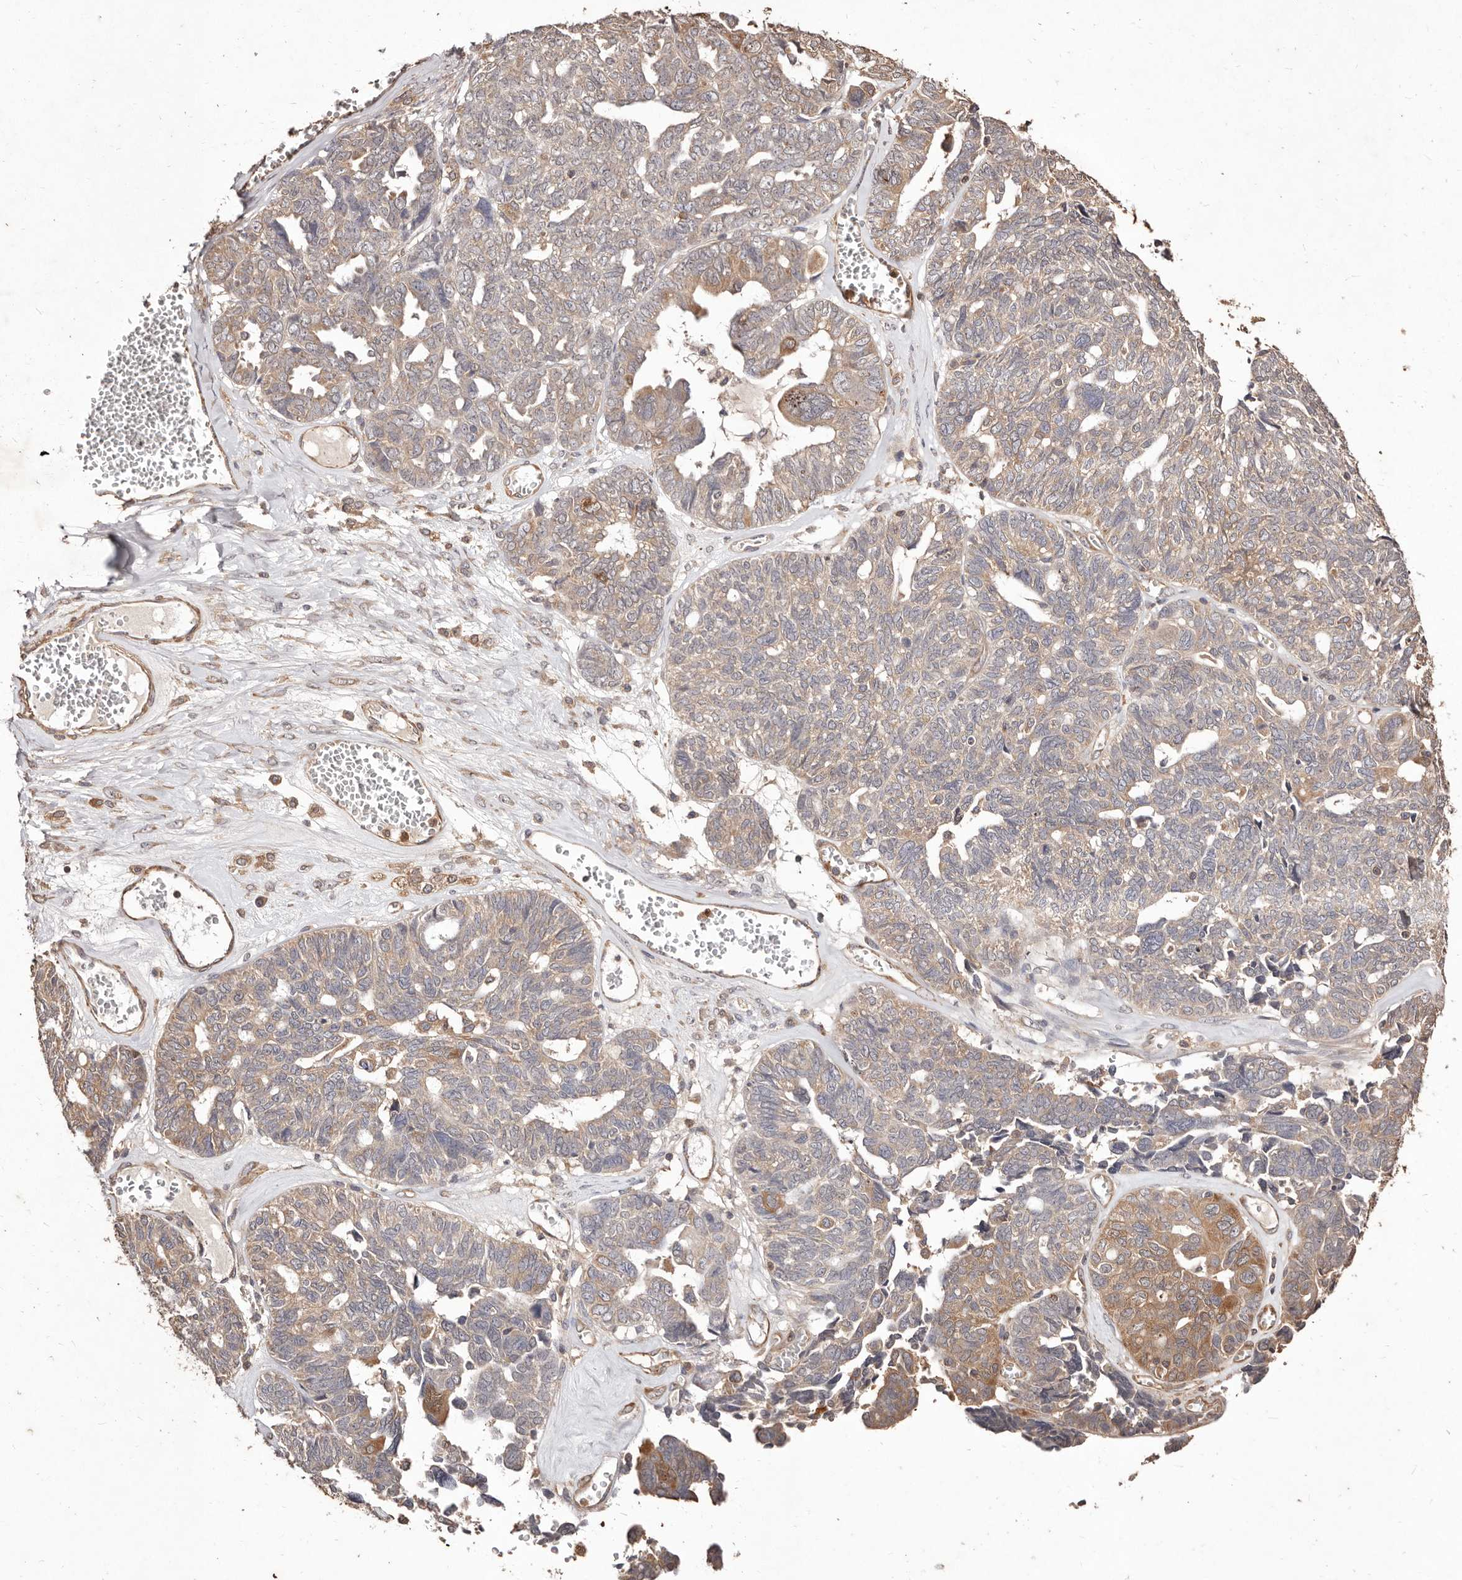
{"staining": {"intensity": "weak", "quantity": ">75%", "location": "cytoplasmic/membranous"}, "tissue": "ovarian cancer", "cell_type": "Tumor cells", "image_type": "cancer", "snomed": [{"axis": "morphology", "description": "Cystadenocarcinoma, serous, NOS"}, {"axis": "topography", "description": "Ovary"}], "caption": "Ovarian cancer stained with a brown dye demonstrates weak cytoplasmic/membranous positive positivity in about >75% of tumor cells.", "gene": "CCL14", "patient": {"sex": "female", "age": 79}}